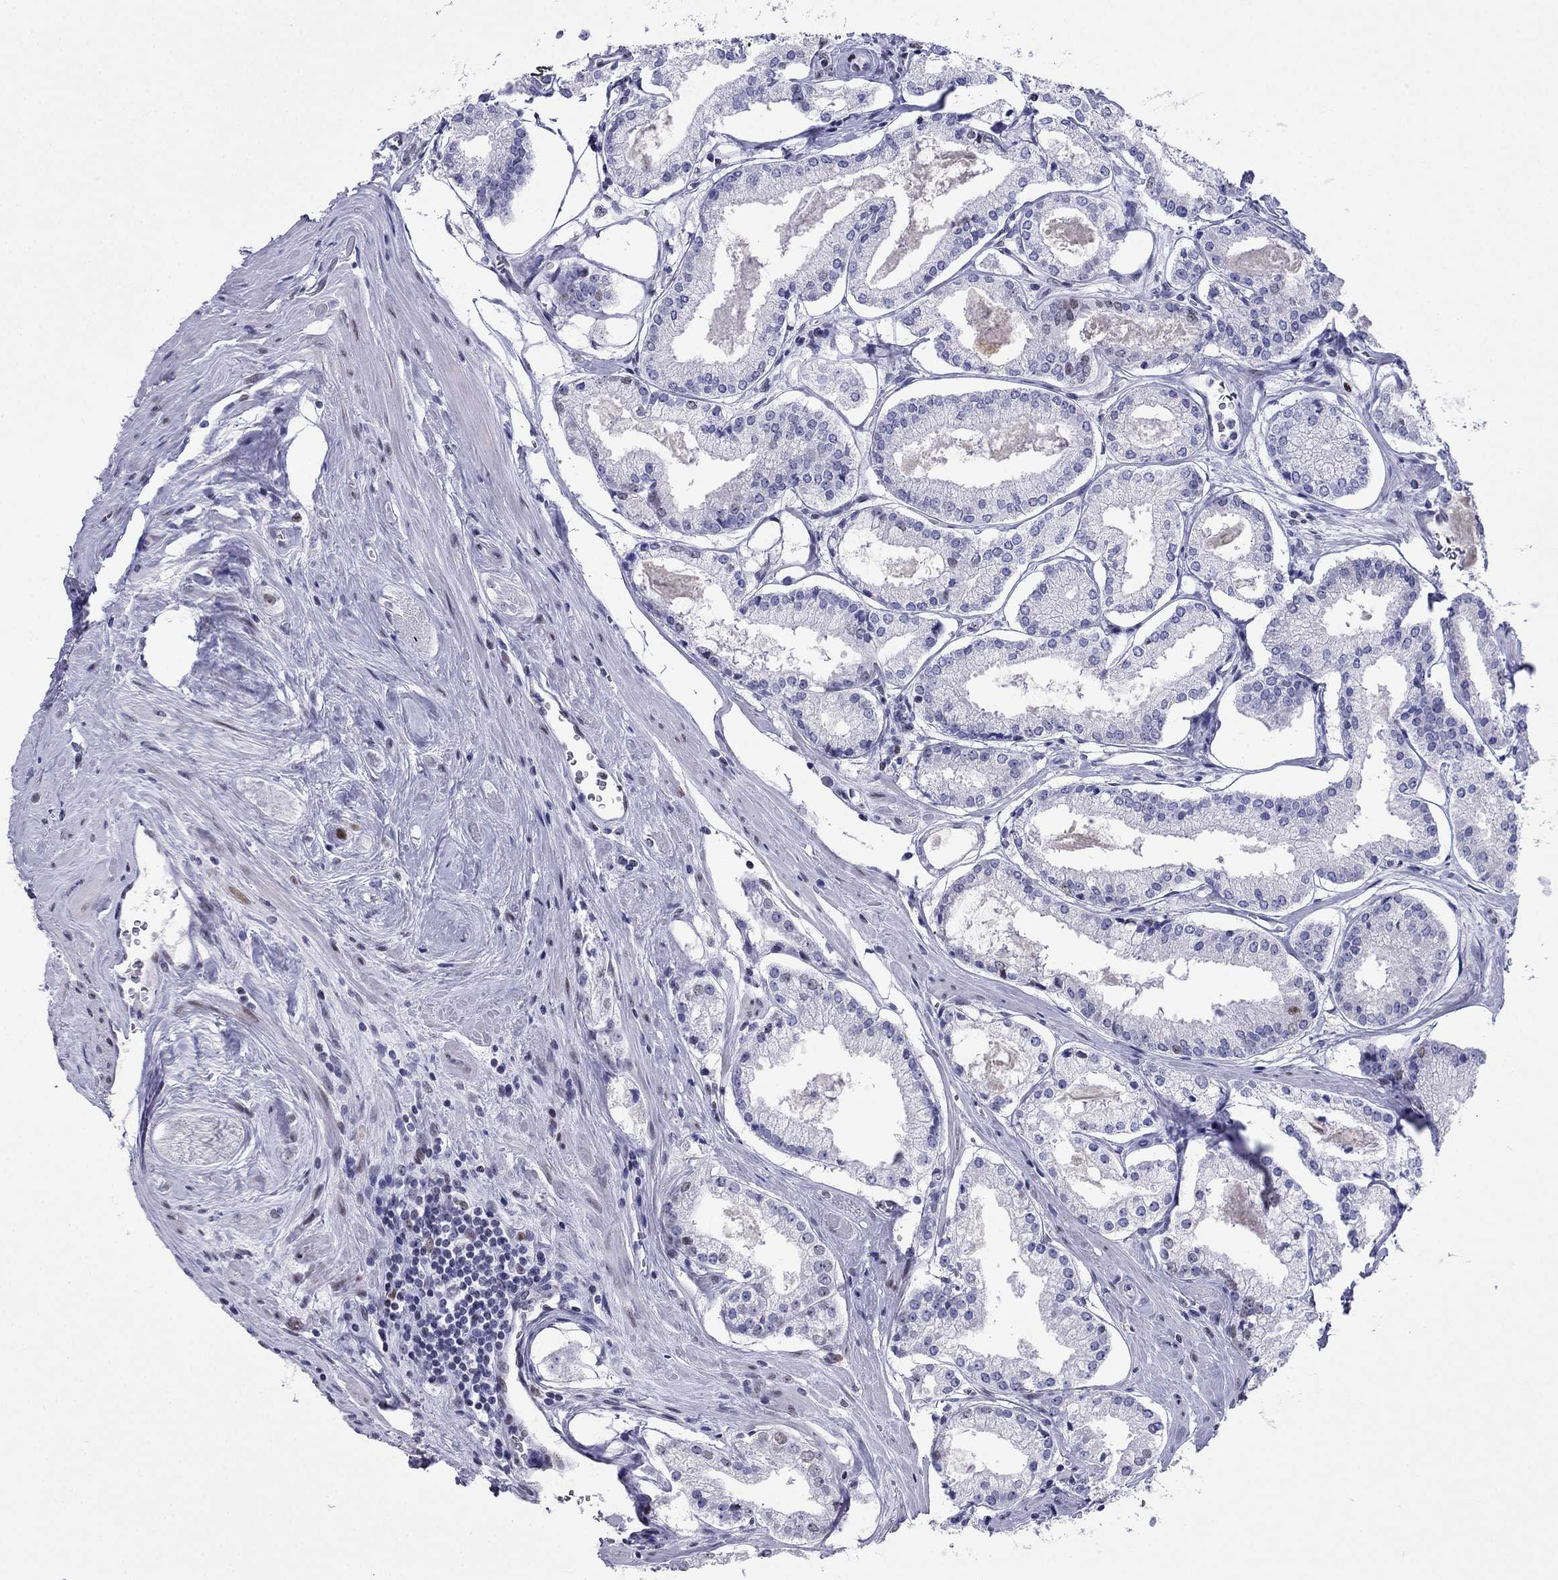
{"staining": {"intensity": "negative", "quantity": "none", "location": "none"}, "tissue": "prostate cancer", "cell_type": "Tumor cells", "image_type": "cancer", "snomed": [{"axis": "morphology", "description": "Adenocarcinoma, NOS"}, {"axis": "topography", "description": "Prostate"}], "caption": "Immunohistochemistry (IHC) histopathology image of neoplastic tissue: human prostate cancer (adenocarcinoma) stained with DAB (3,3'-diaminobenzidine) reveals no significant protein staining in tumor cells.", "gene": "PPM1G", "patient": {"sex": "male", "age": 72}}